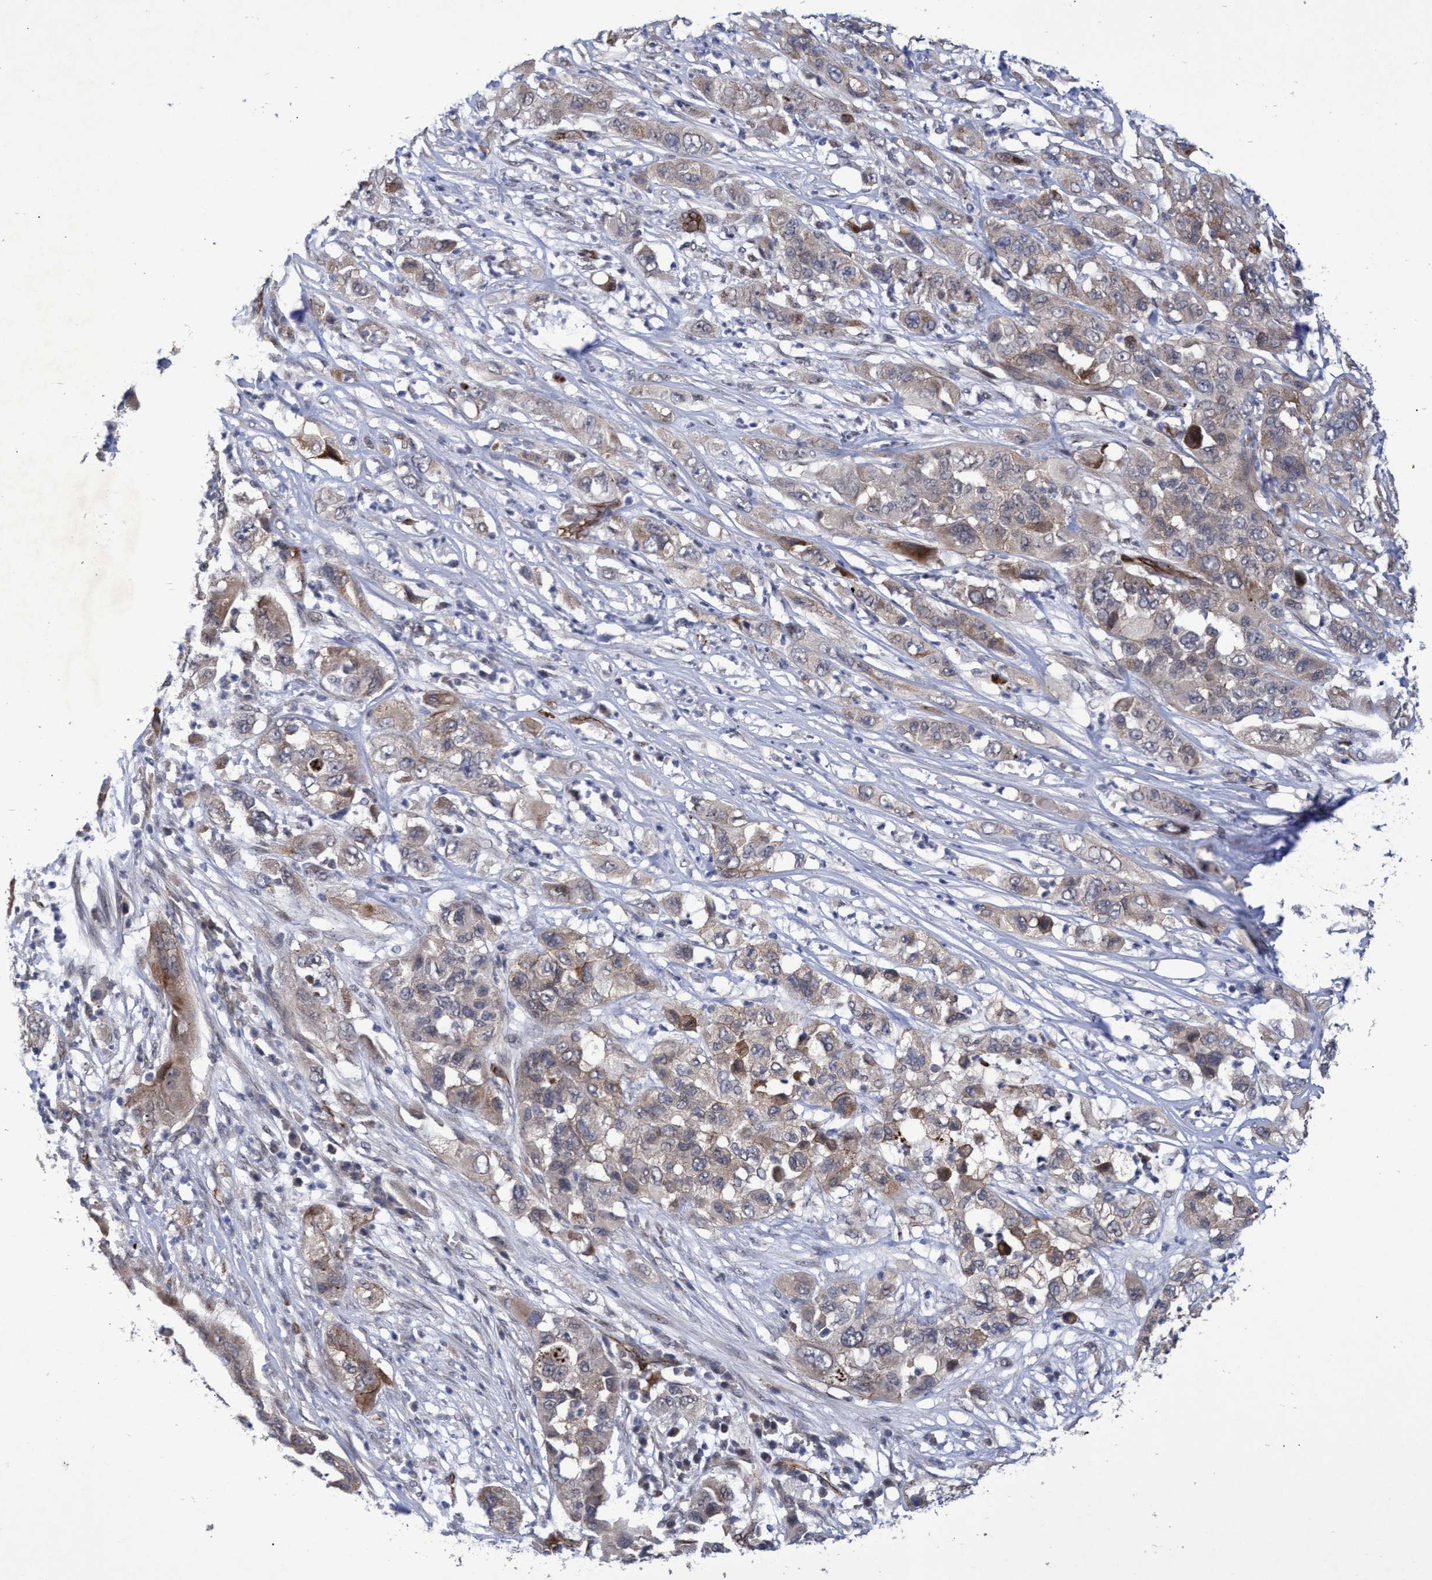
{"staining": {"intensity": "weak", "quantity": ">75%", "location": "cytoplasmic/membranous"}, "tissue": "pancreatic cancer", "cell_type": "Tumor cells", "image_type": "cancer", "snomed": [{"axis": "morphology", "description": "Adenocarcinoma, NOS"}, {"axis": "topography", "description": "Pancreas"}], "caption": "Protein analysis of pancreatic adenocarcinoma tissue shows weak cytoplasmic/membranous staining in approximately >75% of tumor cells. The staining was performed using DAB to visualize the protein expression in brown, while the nuclei were stained in blue with hematoxylin (Magnification: 20x).", "gene": "ZNF750", "patient": {"sex": "female", "age": 78}}